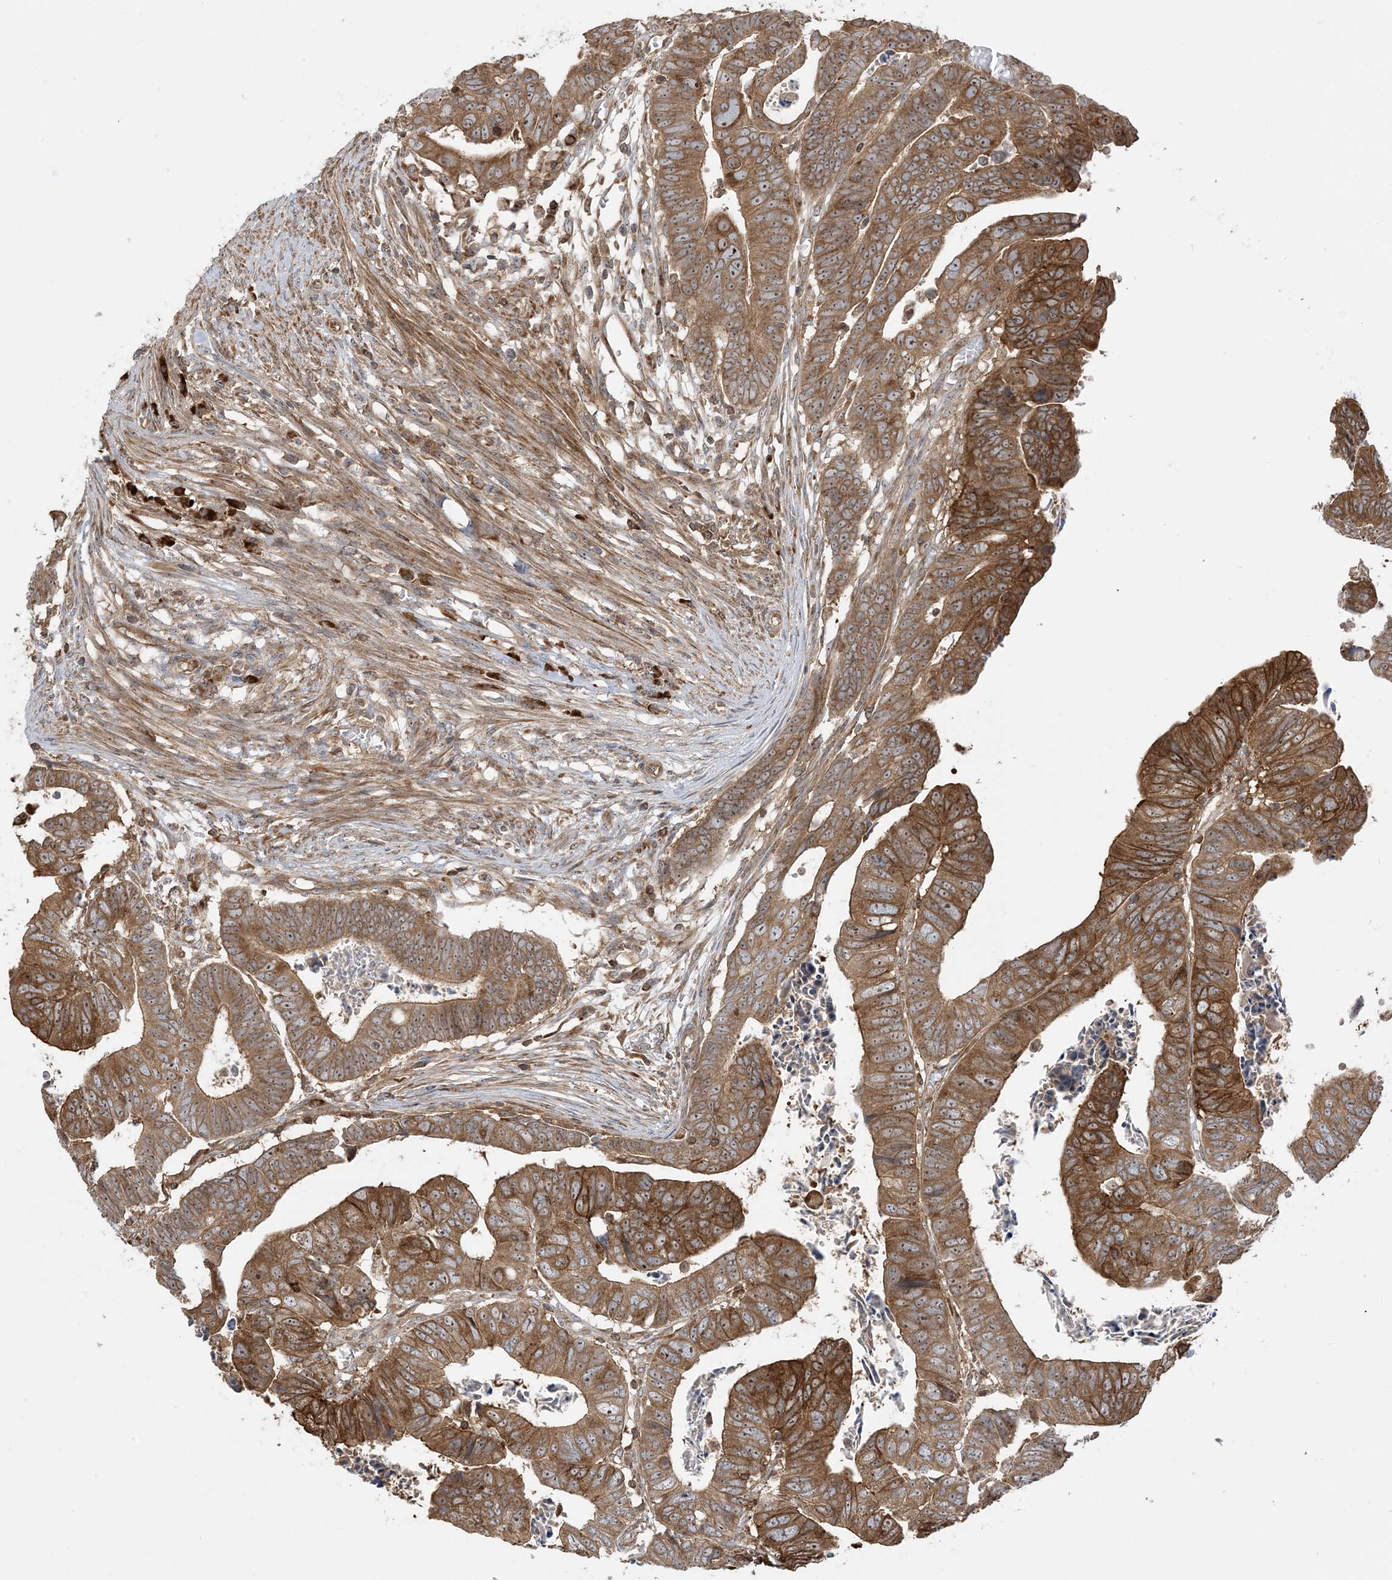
{"staining": {"intensity": "strong", "quantity": ">75%", "location": "cytoplasmic/membranous,nuclear"}, "tissue": "colorectal cancer", "cell_type": "Tumor cells", "image_type": "cancer", "snomed": [{"axis": "morphology", "description": "Adenocarcinoma, NOS"}, {"axis": "topography", "description": "Rectum"}], "caption": "Strong cytoplasmic/membranous and nuclear positivity for a protein is seen in approximately >75% of tumor cells of adenocarcinoma (colorectal) using immunohistochemistry.", "gene": "SRP72", "patient": {"sex": "female", "age": 65}}